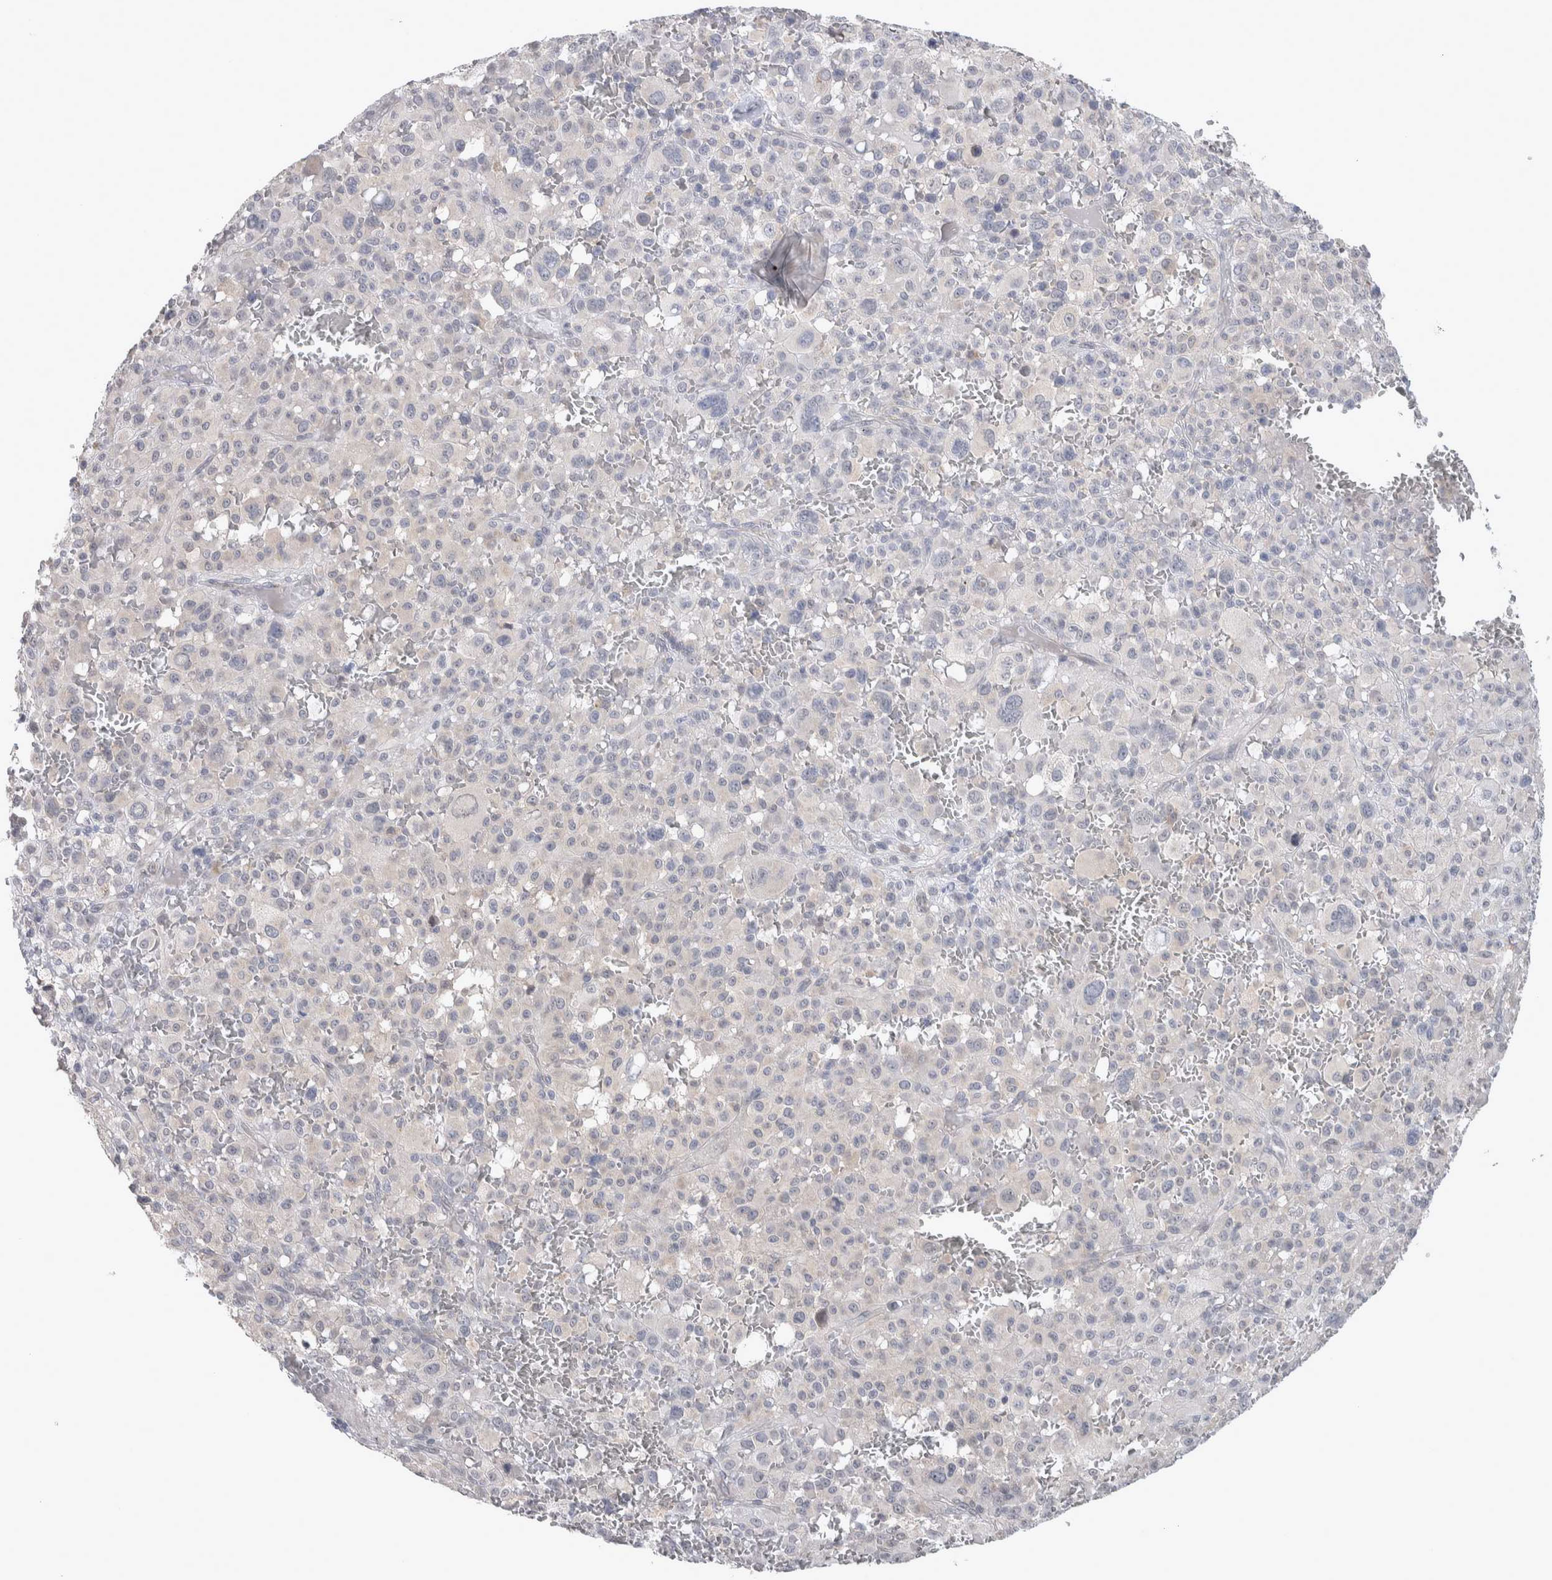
{"staining": {"intensity": "negative", "quantity": "none", "location": "none"}, "tissue": "melanoma", "cell_type": "Tumor cells", "image_type": "cancer", "snomed": [{"axis": "morphology", "description": "Malignant melanoma, Metastatic site"}, {"axis": "topography", "description": "Skin"}], "caption": "DAB (3,3'-diaminobenzidine) immunohistochemical staining of melanoma displays no significant positivity in tumor cells.", "gene": "CUL2", "patient": {"sex": "female", "age": 74}}